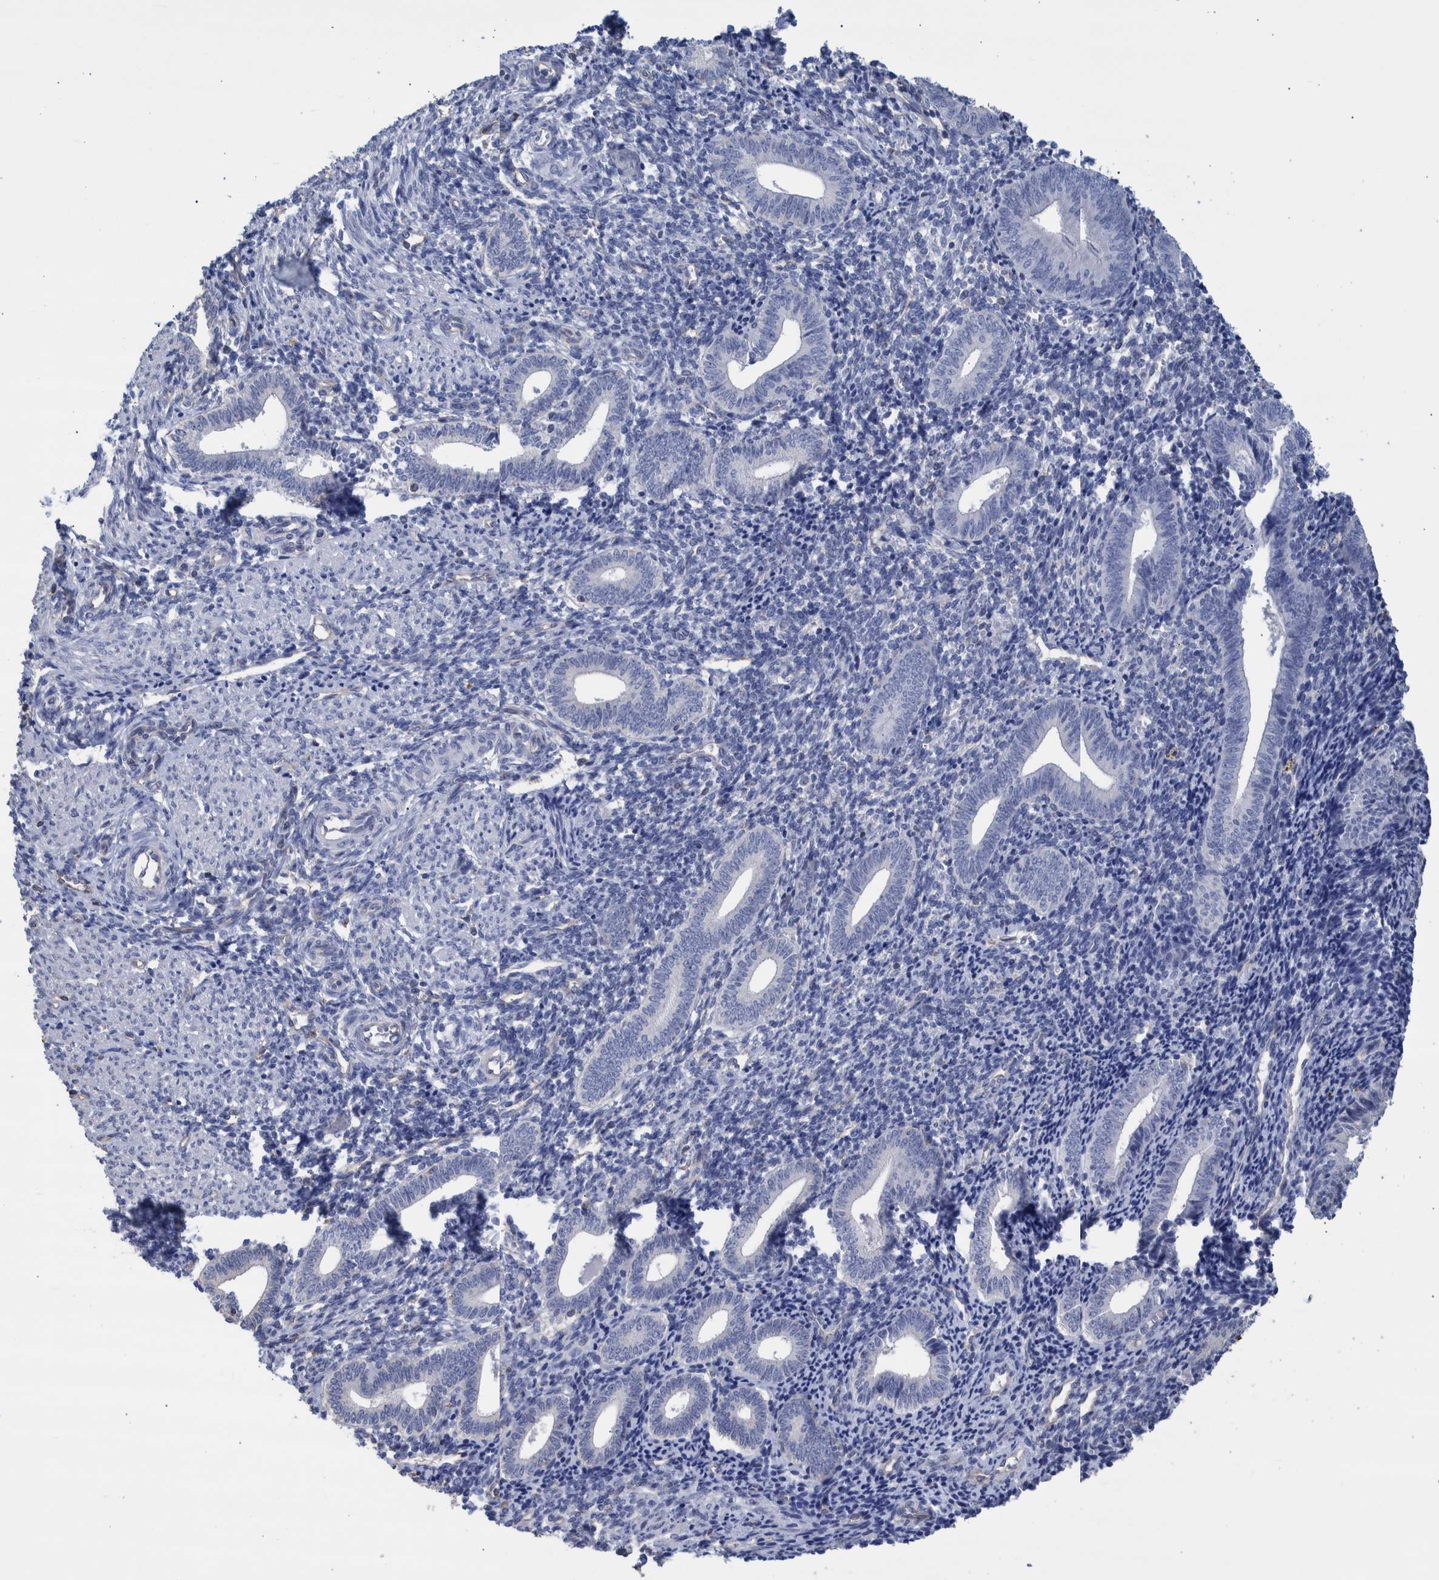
{"staining": {"intensity": "negative", "quantity": "none", "location": "none"}, "tissue": "endometrium", "cell_type": "Cells in endometrial stroma", "image_type": "normal", "snomed": [{"axis": "morphology", "description": "Normal tissue, NOS"}, {"axis": "topography", "description": "Uterus"}, {"axis": "topography", "description": "Endometrium"}], "caption": "Benign endometrium was stained to show a protein in brown. There is no significant expression in cells in endometrial stroma.", "gene": "PPP3CC", "patient": {"sex": "female", "age": 33}}